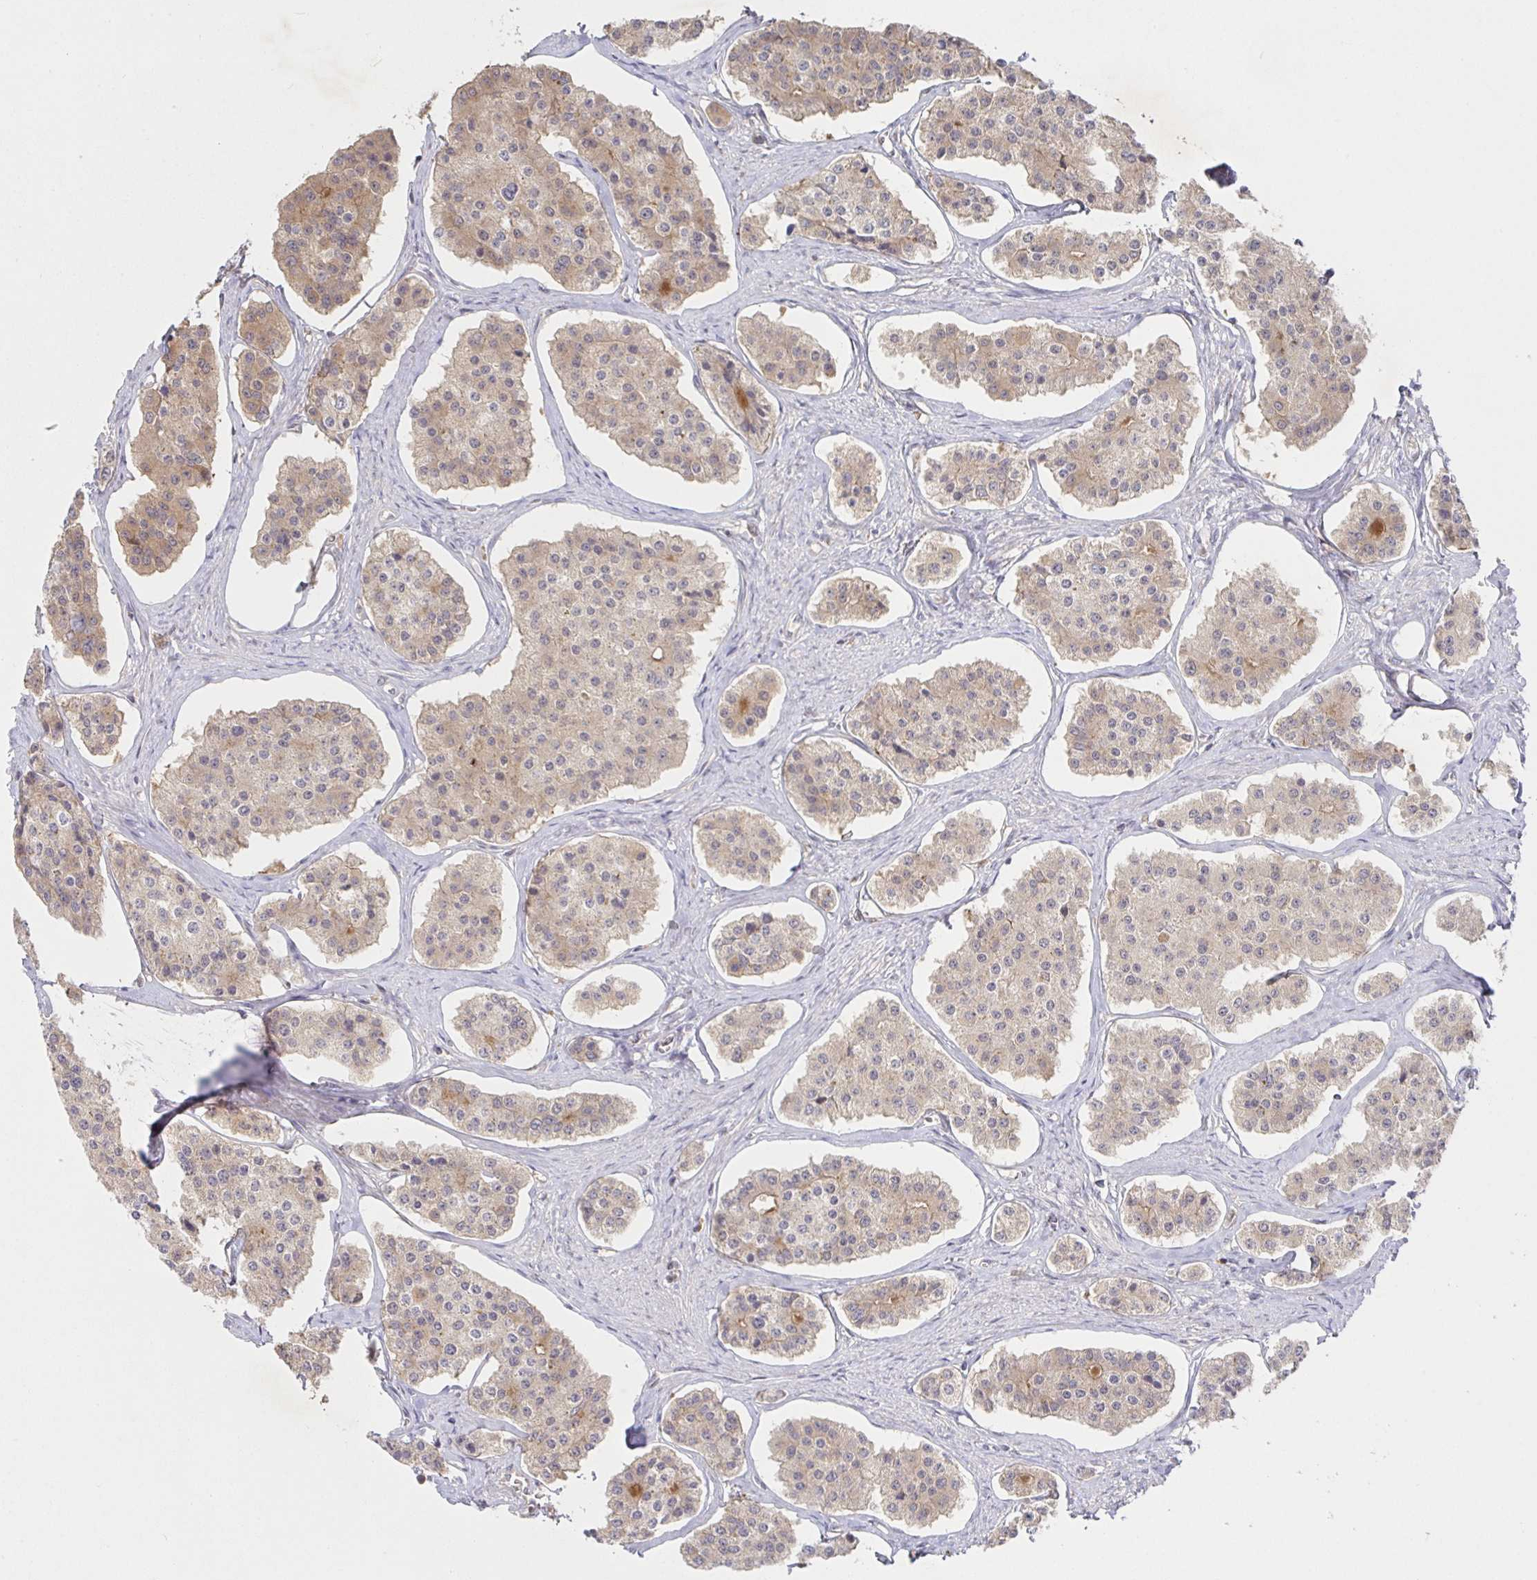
{"staining": {"intensity": "weak", "quantity": ">75%", "location": "cytoplasmic/membranous"}, "tissue": "carcinoid", "cell_type": "Tumor cells", "image_type": "cancer", "snomed": [{"axis": "morphology", "description": "Carcinoid, malignant, NOS"}, {"axis": "topography", "description": "Small intestine"}], "caption": "Immunohistochemistry staining of carcinoid, which demonstrates low levels of weak cytoplasmic/membranous staining in about >75% of tumor cells indicating weak cytoplasmic/membranous protein positivity. The staining was performed using DAB (3,3'-diaminobenzidine) (brown) for protein detection and nuclei were counterstained in hematoxylin (blue).", "gene": "AACS", "patient": {"sex": "female", "age": 65}}